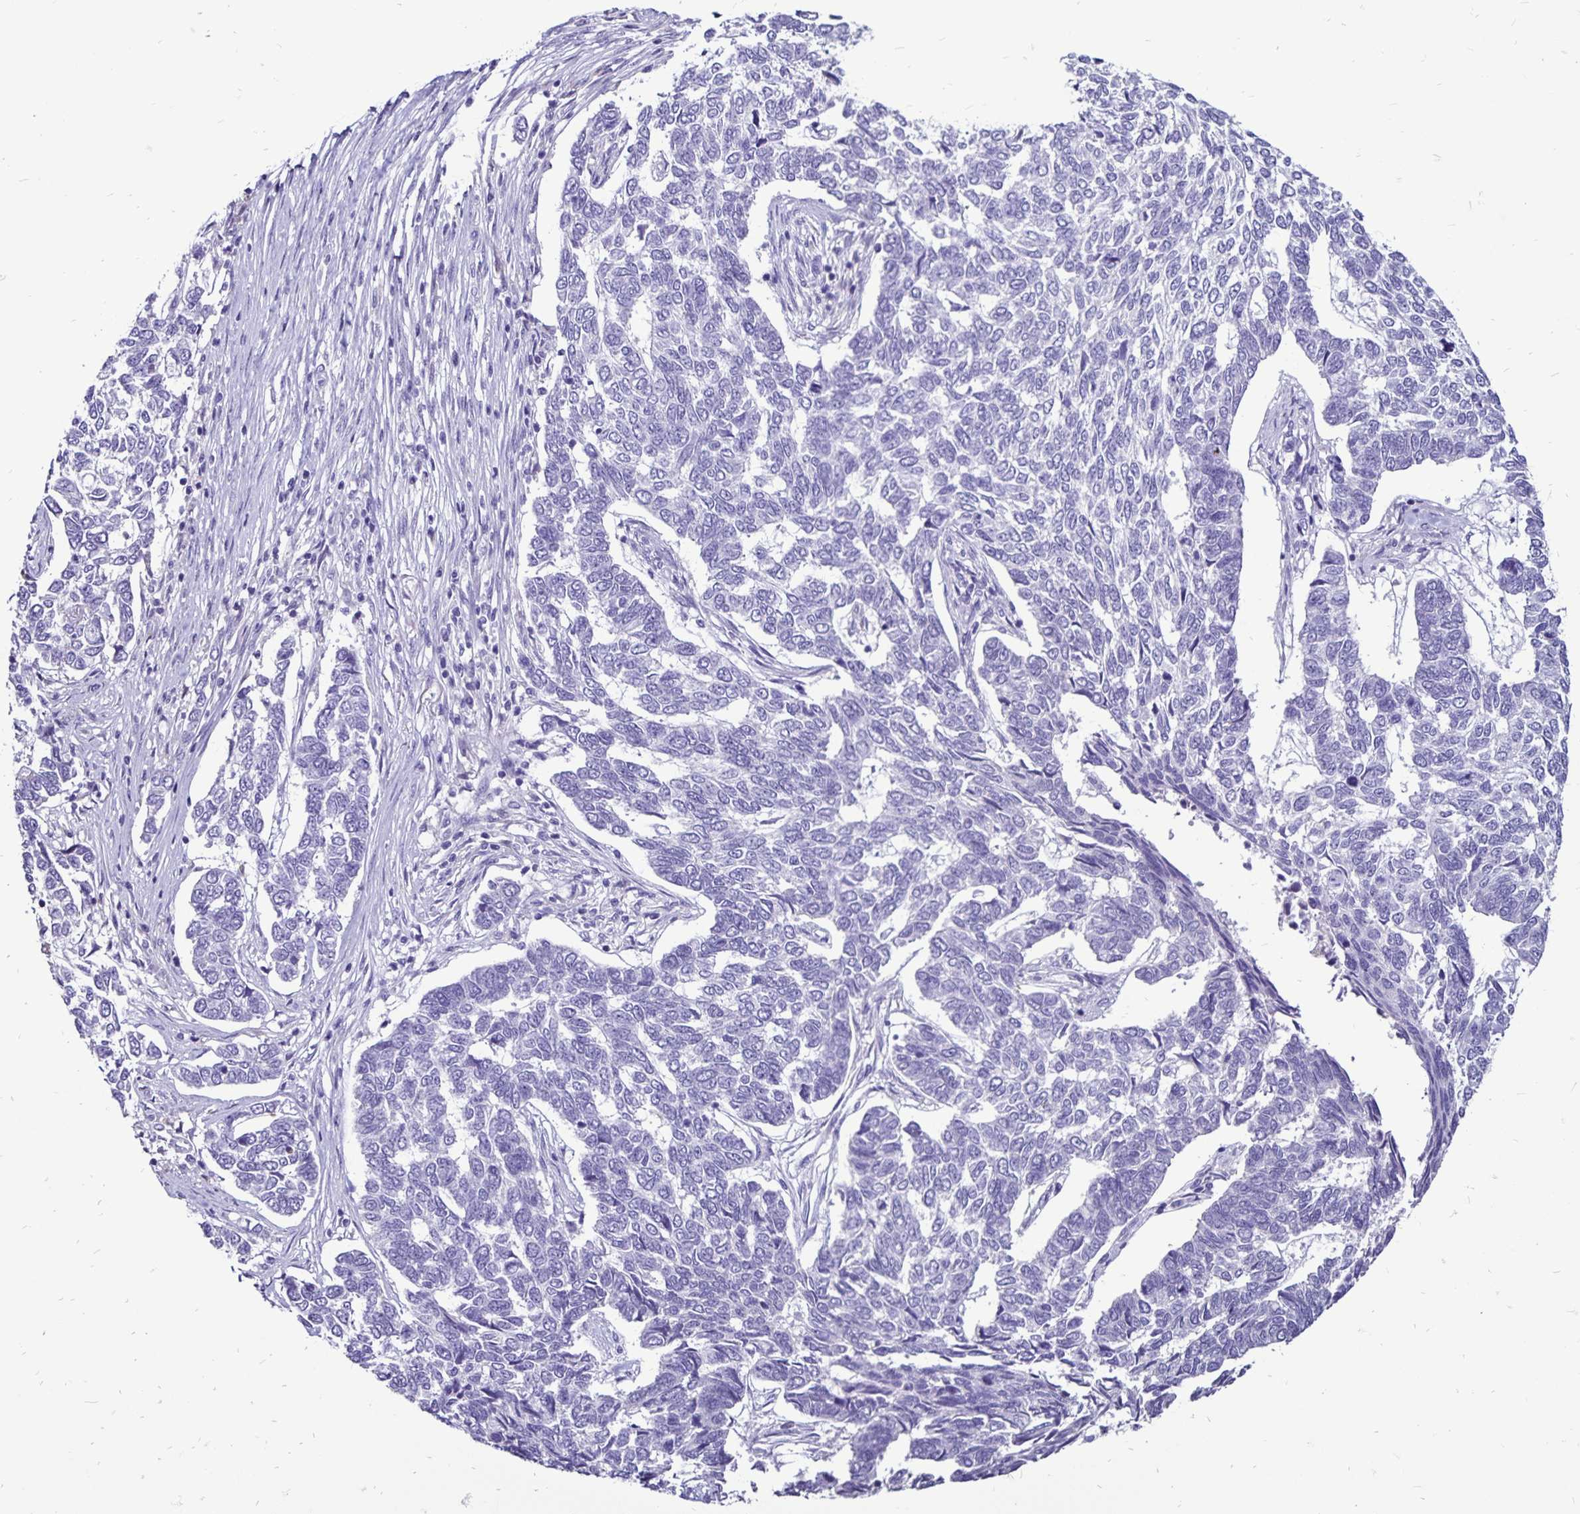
{"staining": {"intensity": "negative", "quantity": "none", "location": "none"}, "tissue": "skin cancer", "cell_type": "Tumor cells", "image_type": "cancer", "snomed": [{"axis": "morphology", "description": "Basal cell carcinoma"}, {"axis": "topography", "description": "Skin"}], "caption": "This is an immunohistochemistry (IHC) photomicrograph of human skin basal cell carcinoma. There is no positivity in tumor cells.", "gene": "EVPL", "patient": {"sex": "female", "age": 65}}